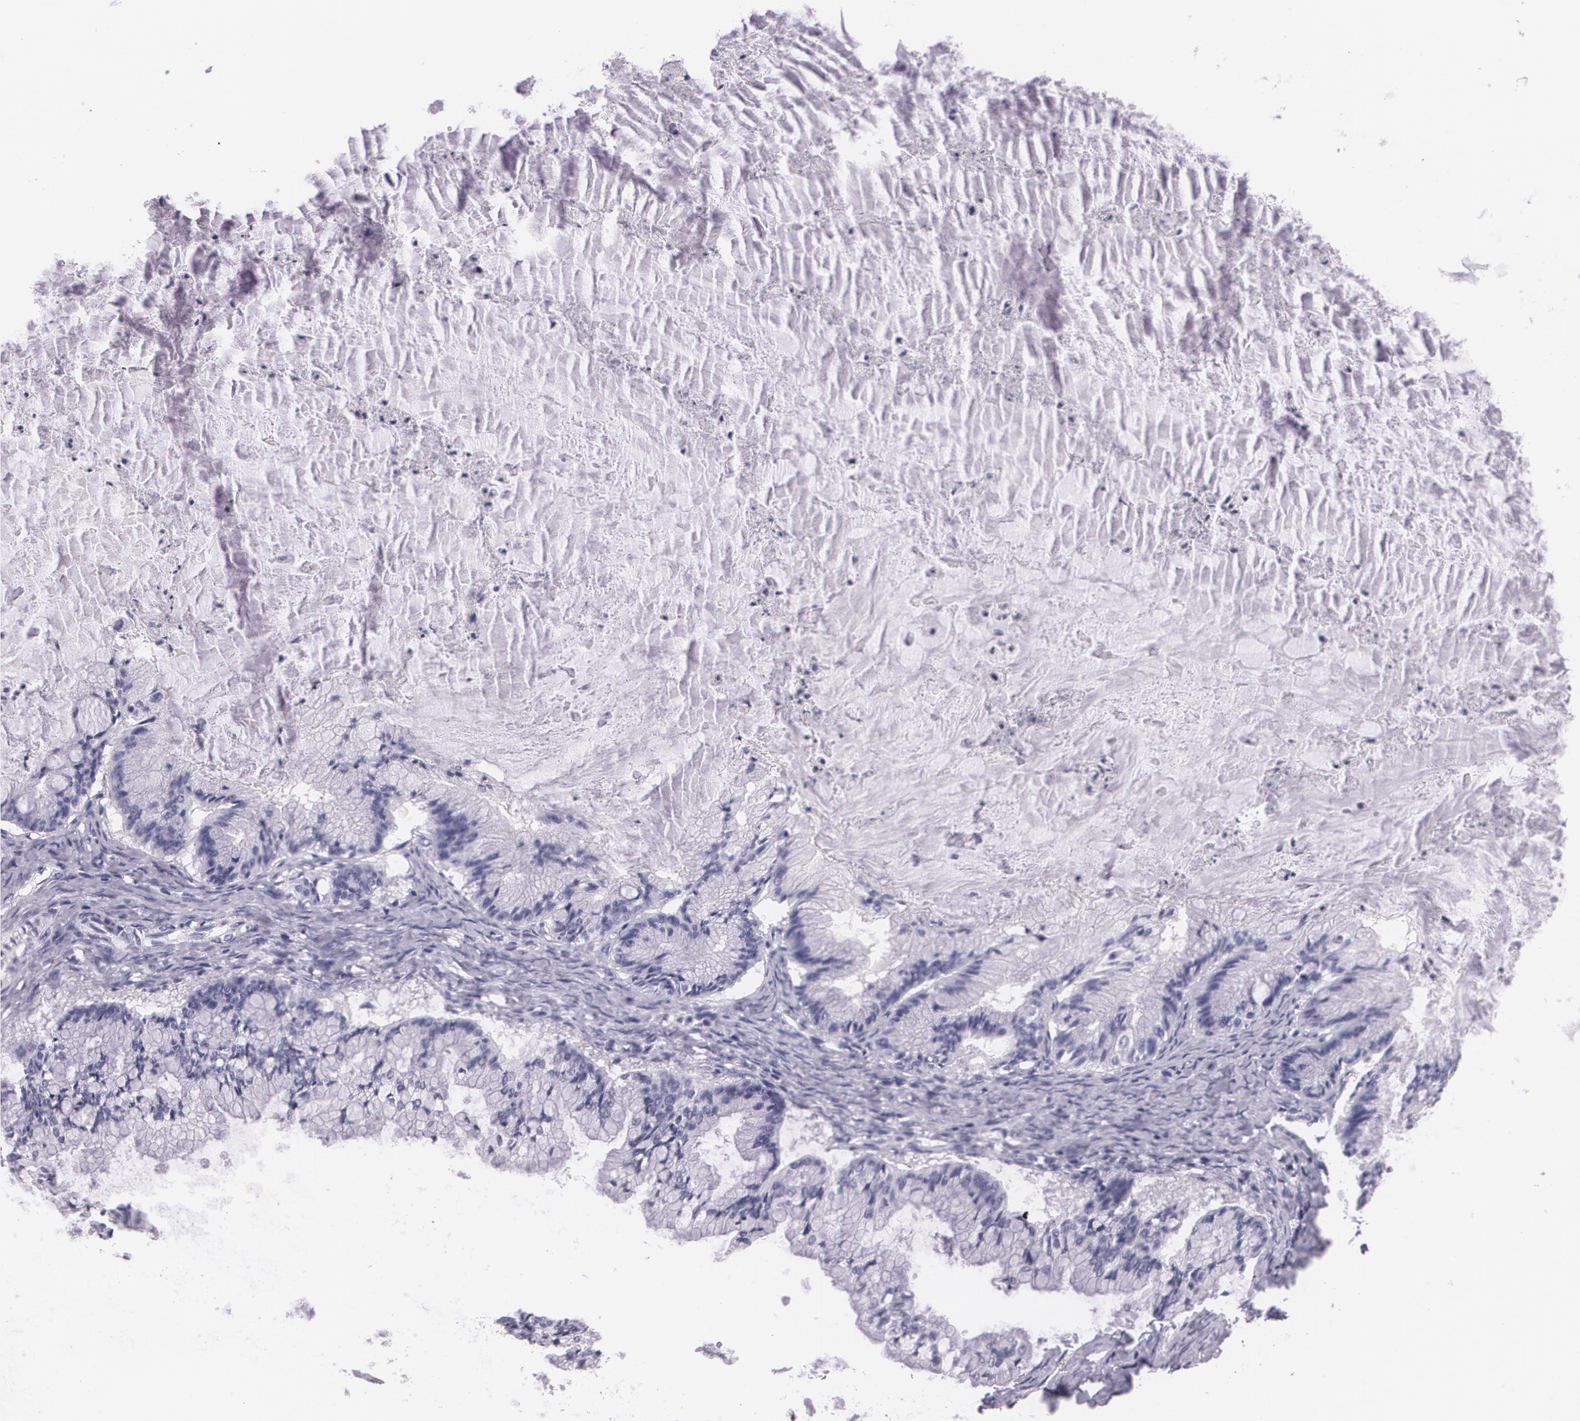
{"staining": {"intensity": "negative", "quantity": "none", "location": "none"}, "tissue": "ovarian cancer", "cell_type": "Tumor cells", "image_type": "cancer", "snomed": [{"axis": "morphology", "description": "Cystadenocarcinoma, mucinous, NOS"}, {"axis": "topography", "description": "Ovary"}], "caption": "This is an immunohistochemistry histopathology image of human ovarian cancer (mucinous cystadenocarcinoma). There is no positivity in tumor cells.", "gene": "DLG4", "patient": {"sex": "female", "age": 57}}